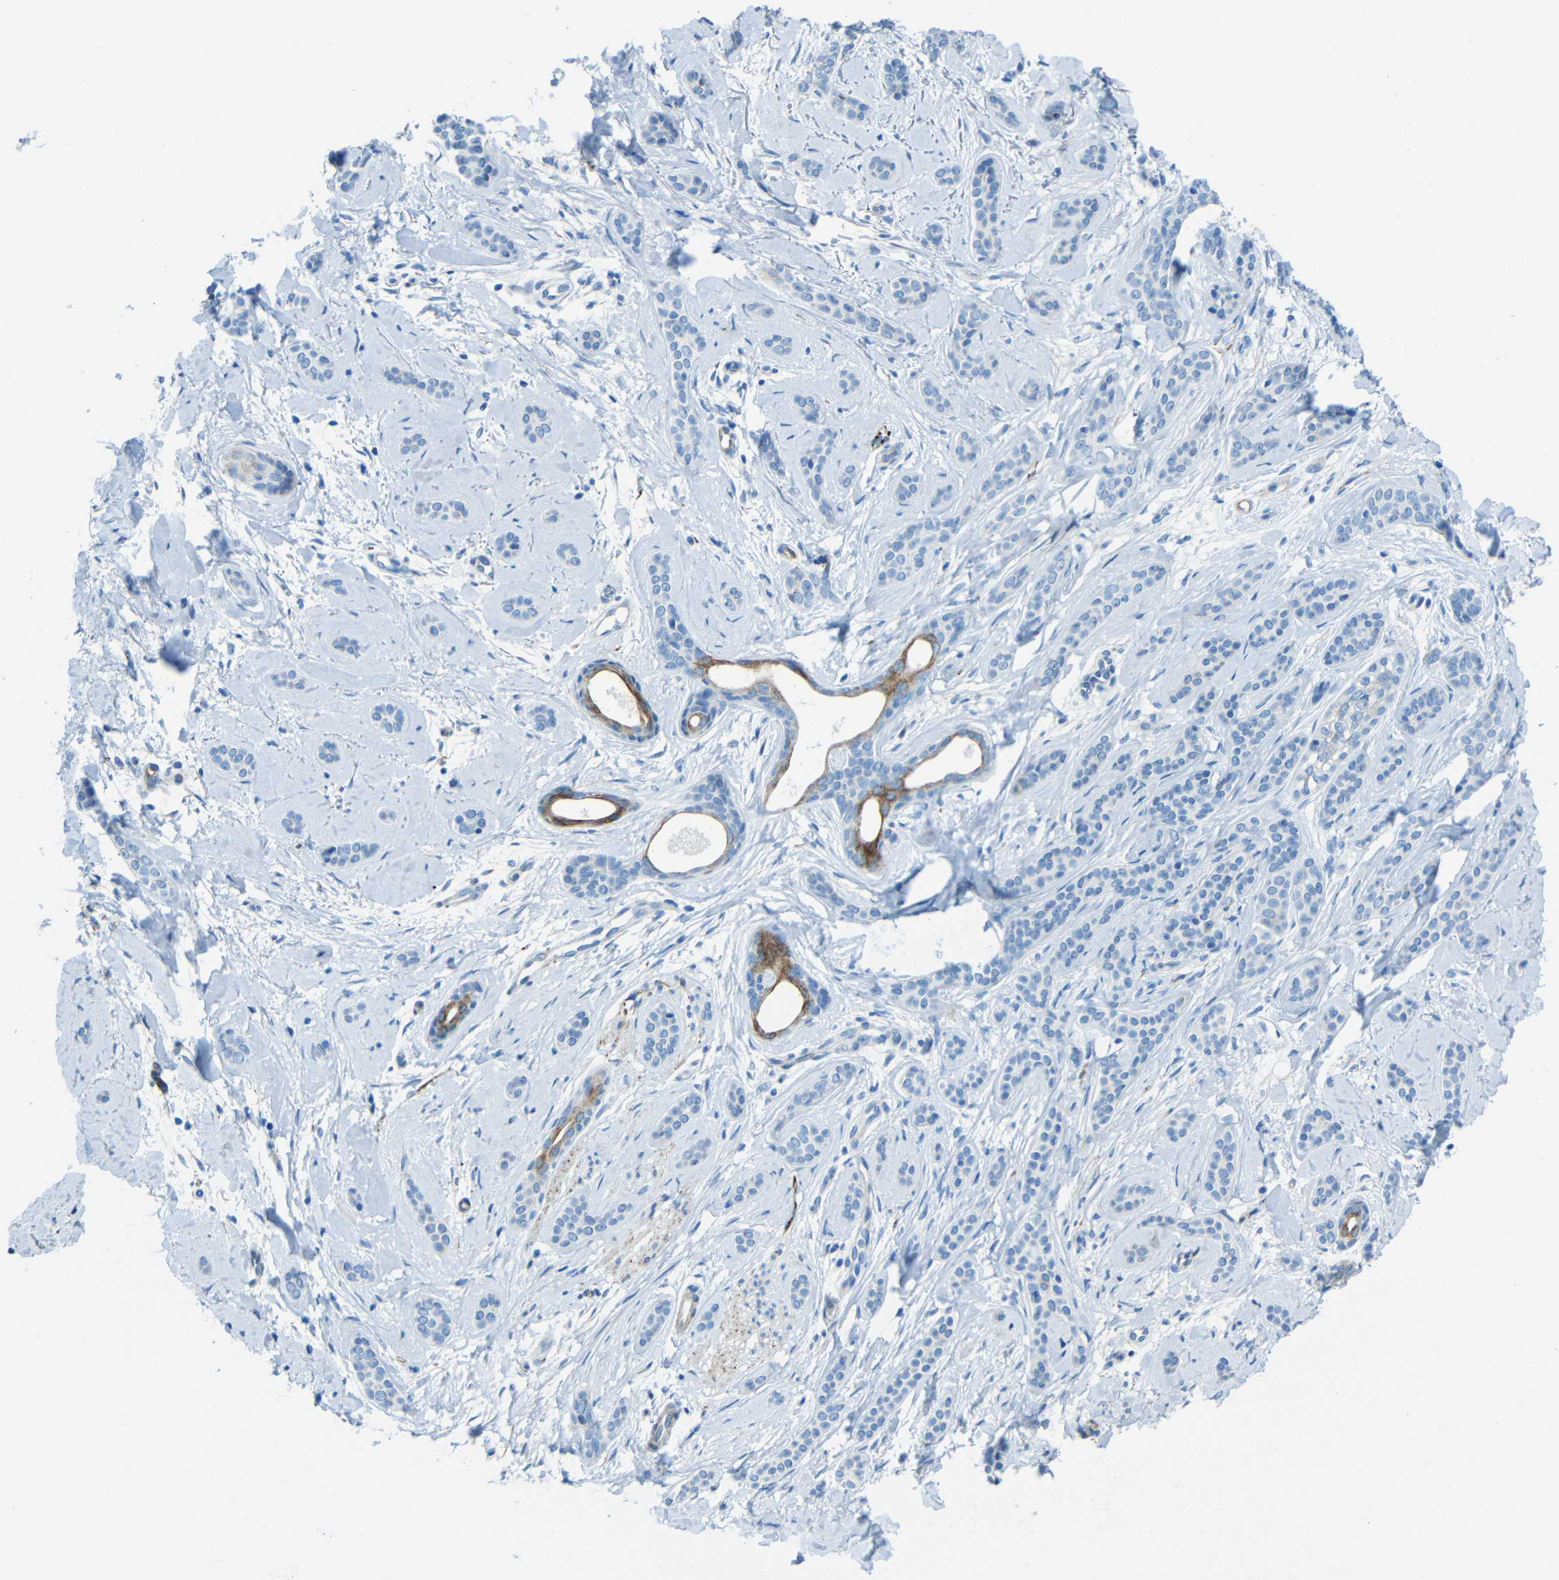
{"staining": {"intensity": "moderate", "quantity": "<25%", "location": "cytoplasmic/membranous"}, "tissue": "skin cancer", "cell_type": "Tumor cells", "image_type": "cancer", "snomed": [{"axis": "morphology", "description": "Basal cell carcinoma"}, {"axis": "morphology", "description": "Adnexal tumor, benign"}, {"axis": "topography", "description": "Skin"}], "caption": "This histopathology image displays IHC staining of skin cancer (basal cell carcinoma), with low moderate cytoplasmic/membranous staining in about <25% of tumor cells.", "gene": "TUBB4B", "patient": {"sex": "female", "age": 42}}